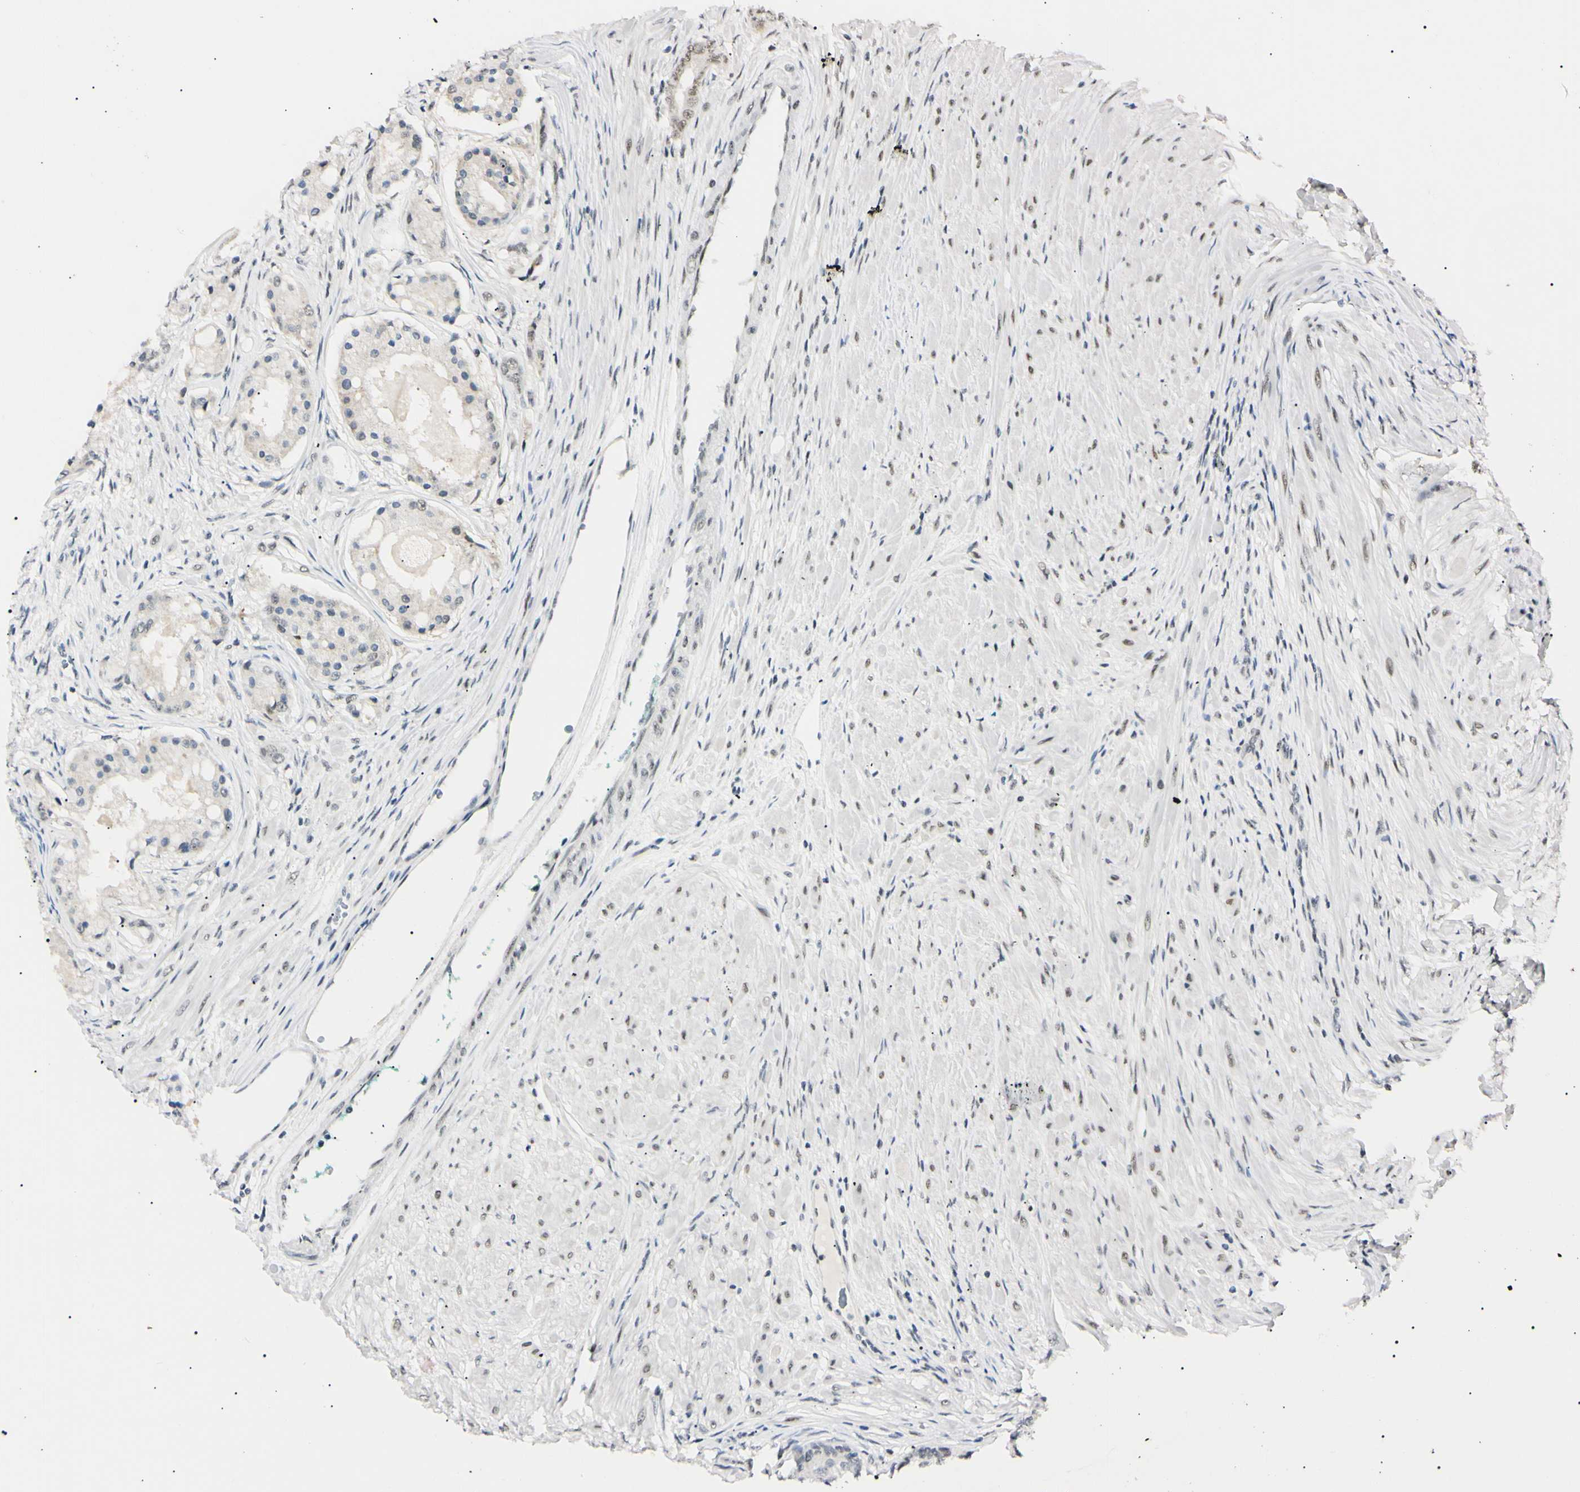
{"staining": {"intensity": "negative", "quantity": "none", "location": "none"}, "tissue": "prostate cancer", "cell_type": "Tumor cells", "image_type": "cancer", "snomed": [{"axis": "morphology", "description": "Adenocarcinoma, High grade"}, {"axis": "topography", "description": "Prostate"}], "caption": "Human prostate high-grade adenocarcinoma stained for a protein using immunohistochemistry reveals no positivity in tumor cells.", "gene": "ZNF134", "patient": {"sex": "male", "age": 59}}